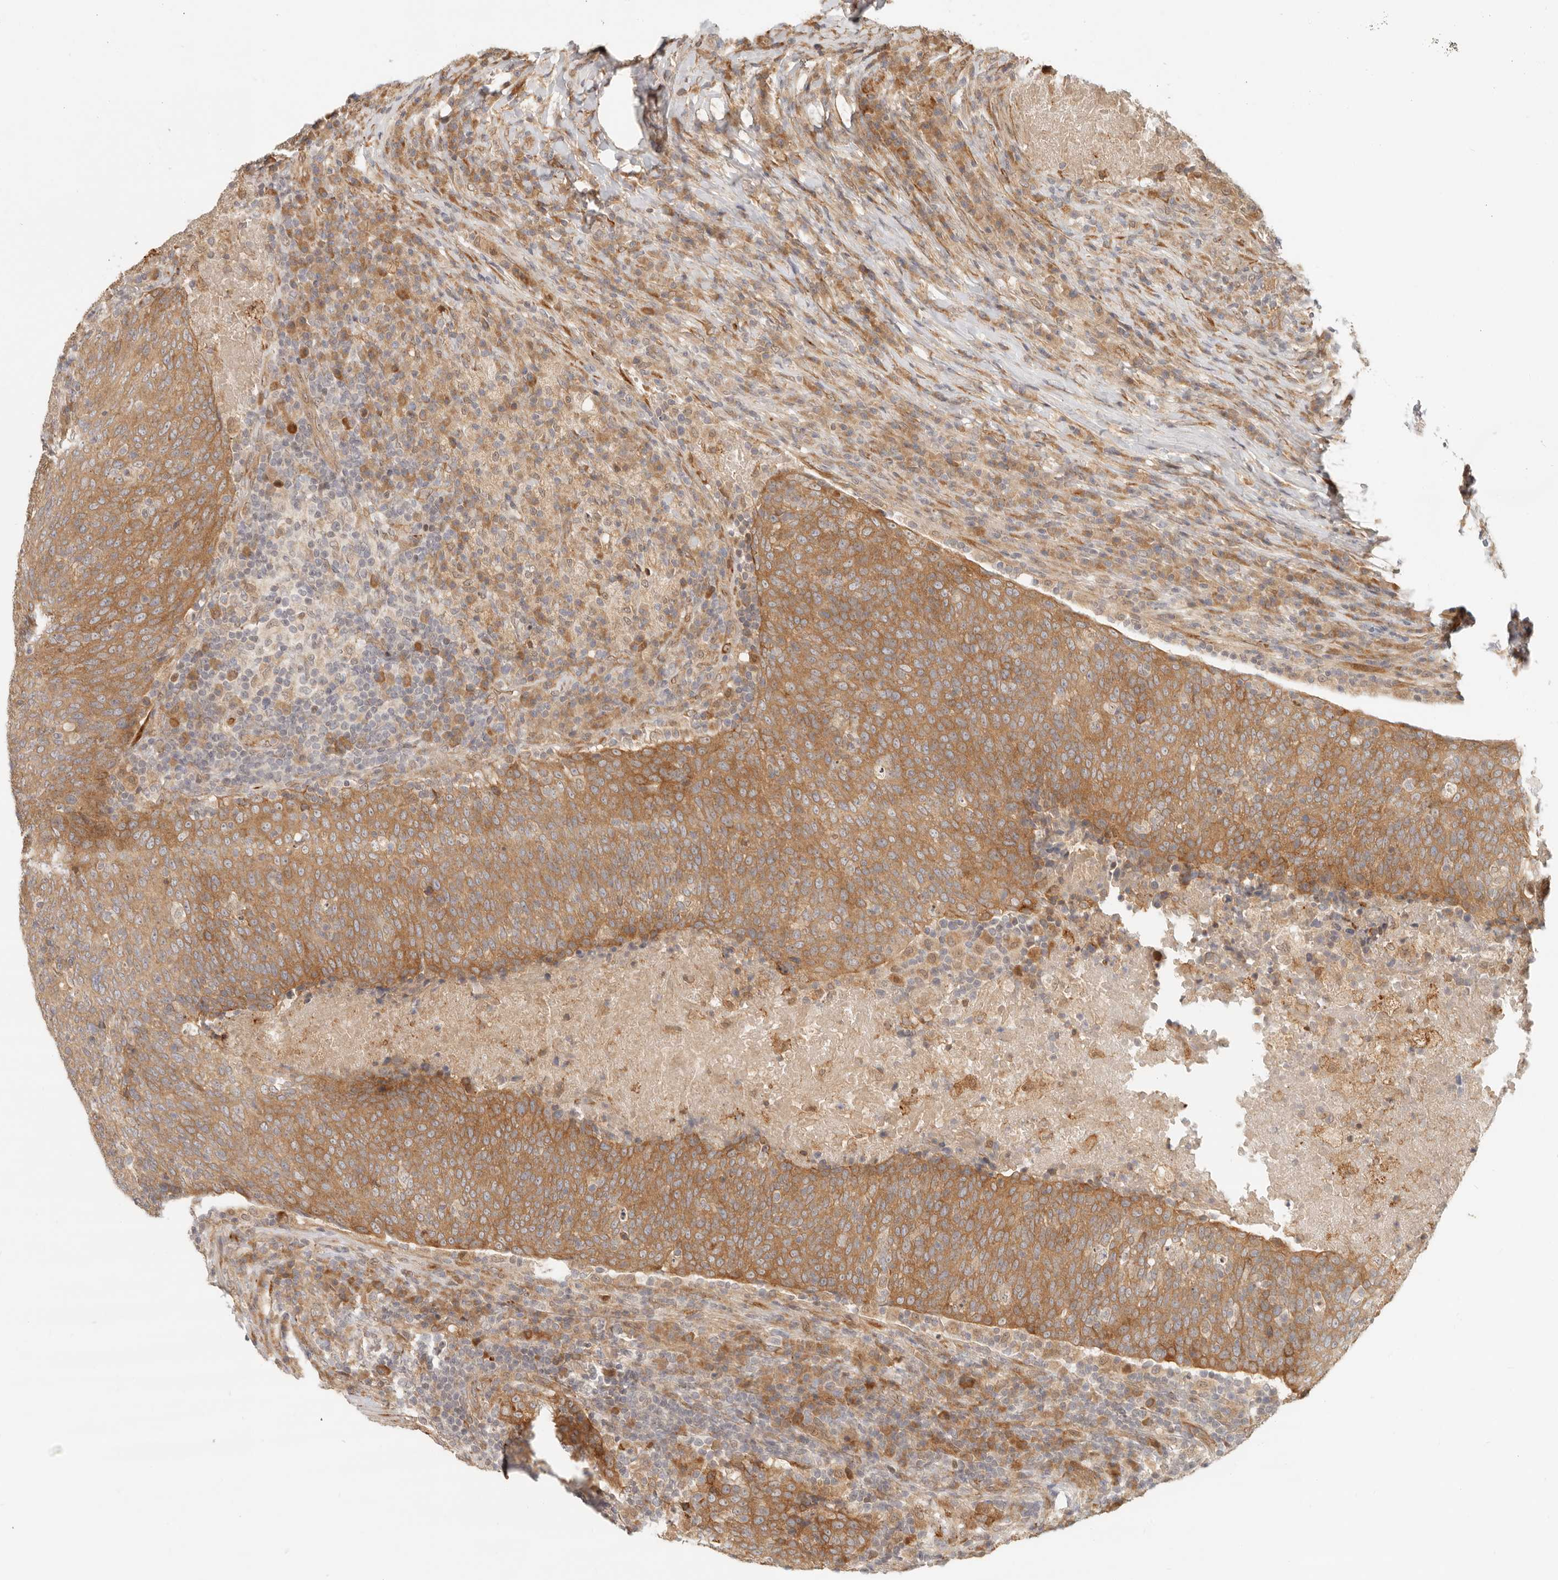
{"staining": {"intensity": "moderate", "quantity": ">75%", "location": "cytoplasmic/membranous"}, "tissue": "head and neck cancer", "cell_type": "Tumor cells", "image_type": "cancer", "snomed": [{"axis": "morphology", "description": "Squamous cell carcinoma, NOS"}, {"axis": "morphology", "description": "Squamous cell carcinoma, metastatic, NOS"}, {"axis": "topography", "description": "Lymph node"}, {"axis": "topography", "description": "Head-Neck"}], "caption": "Protein staining of head and neck metastatic squamous cell carcinoma tissue shows moderate cytoplasmic/membranous positivity in about >75% of tumor cells.", "gene": "TUFT1", "patient": {"sex": "male", "age": 62}}